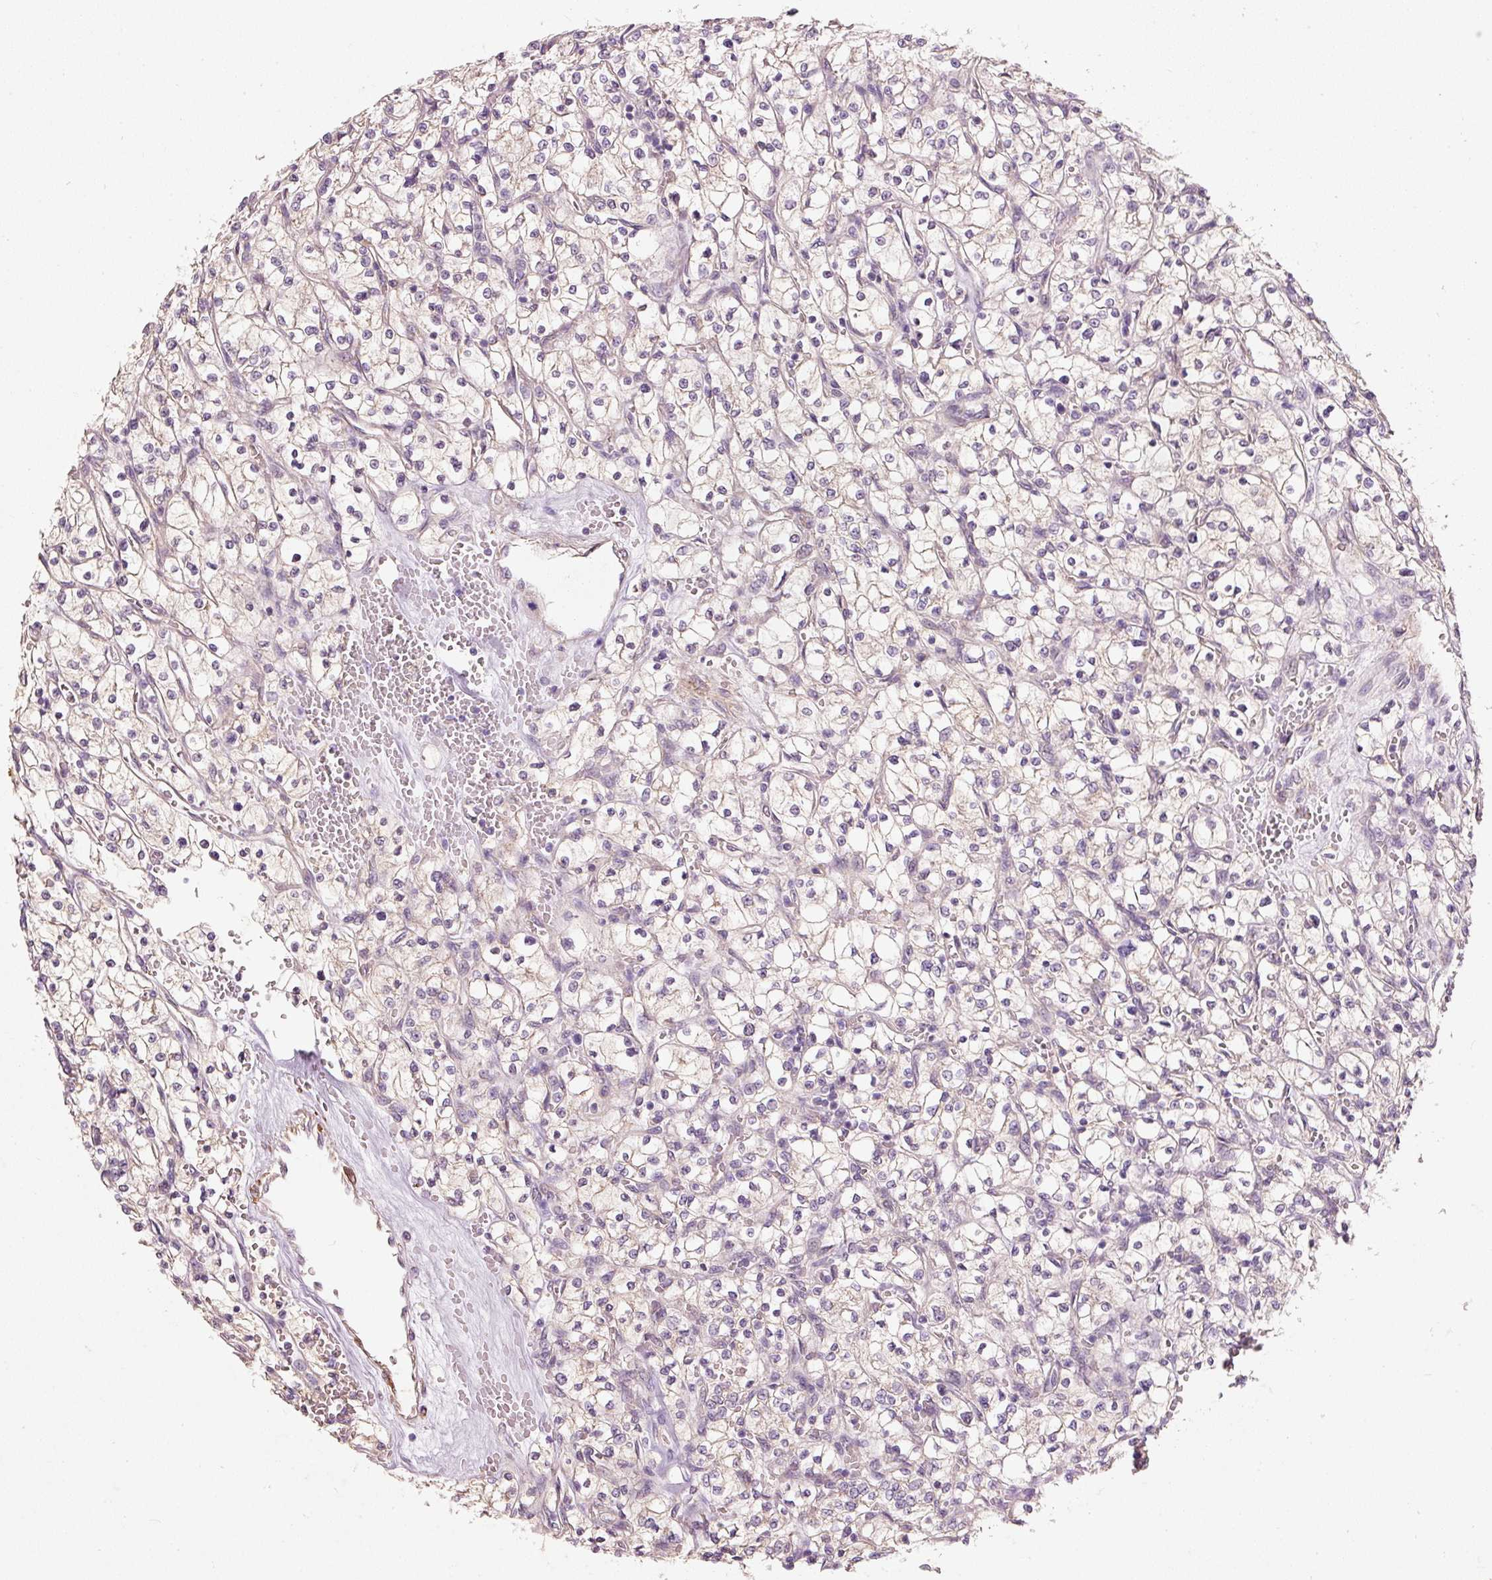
{"staining": {"intensity": "negative", "quantity": "none", "location": "none"}, "tissue": "renal cancer", "cell_type": "Tumor cells", "image_type": "cancer", "snomed": [{"axis": "morphology", "description": "Adenocarcinoma, NOS"}, {"axis": "topography", "description": "Kidney"}], "caption": "DAB immunohistochemical staining of renal adenocarcinoma shows no significant staining in tumor cells.", "gene": "RGL2", "patient": {"sex": "female", "age": 64}}